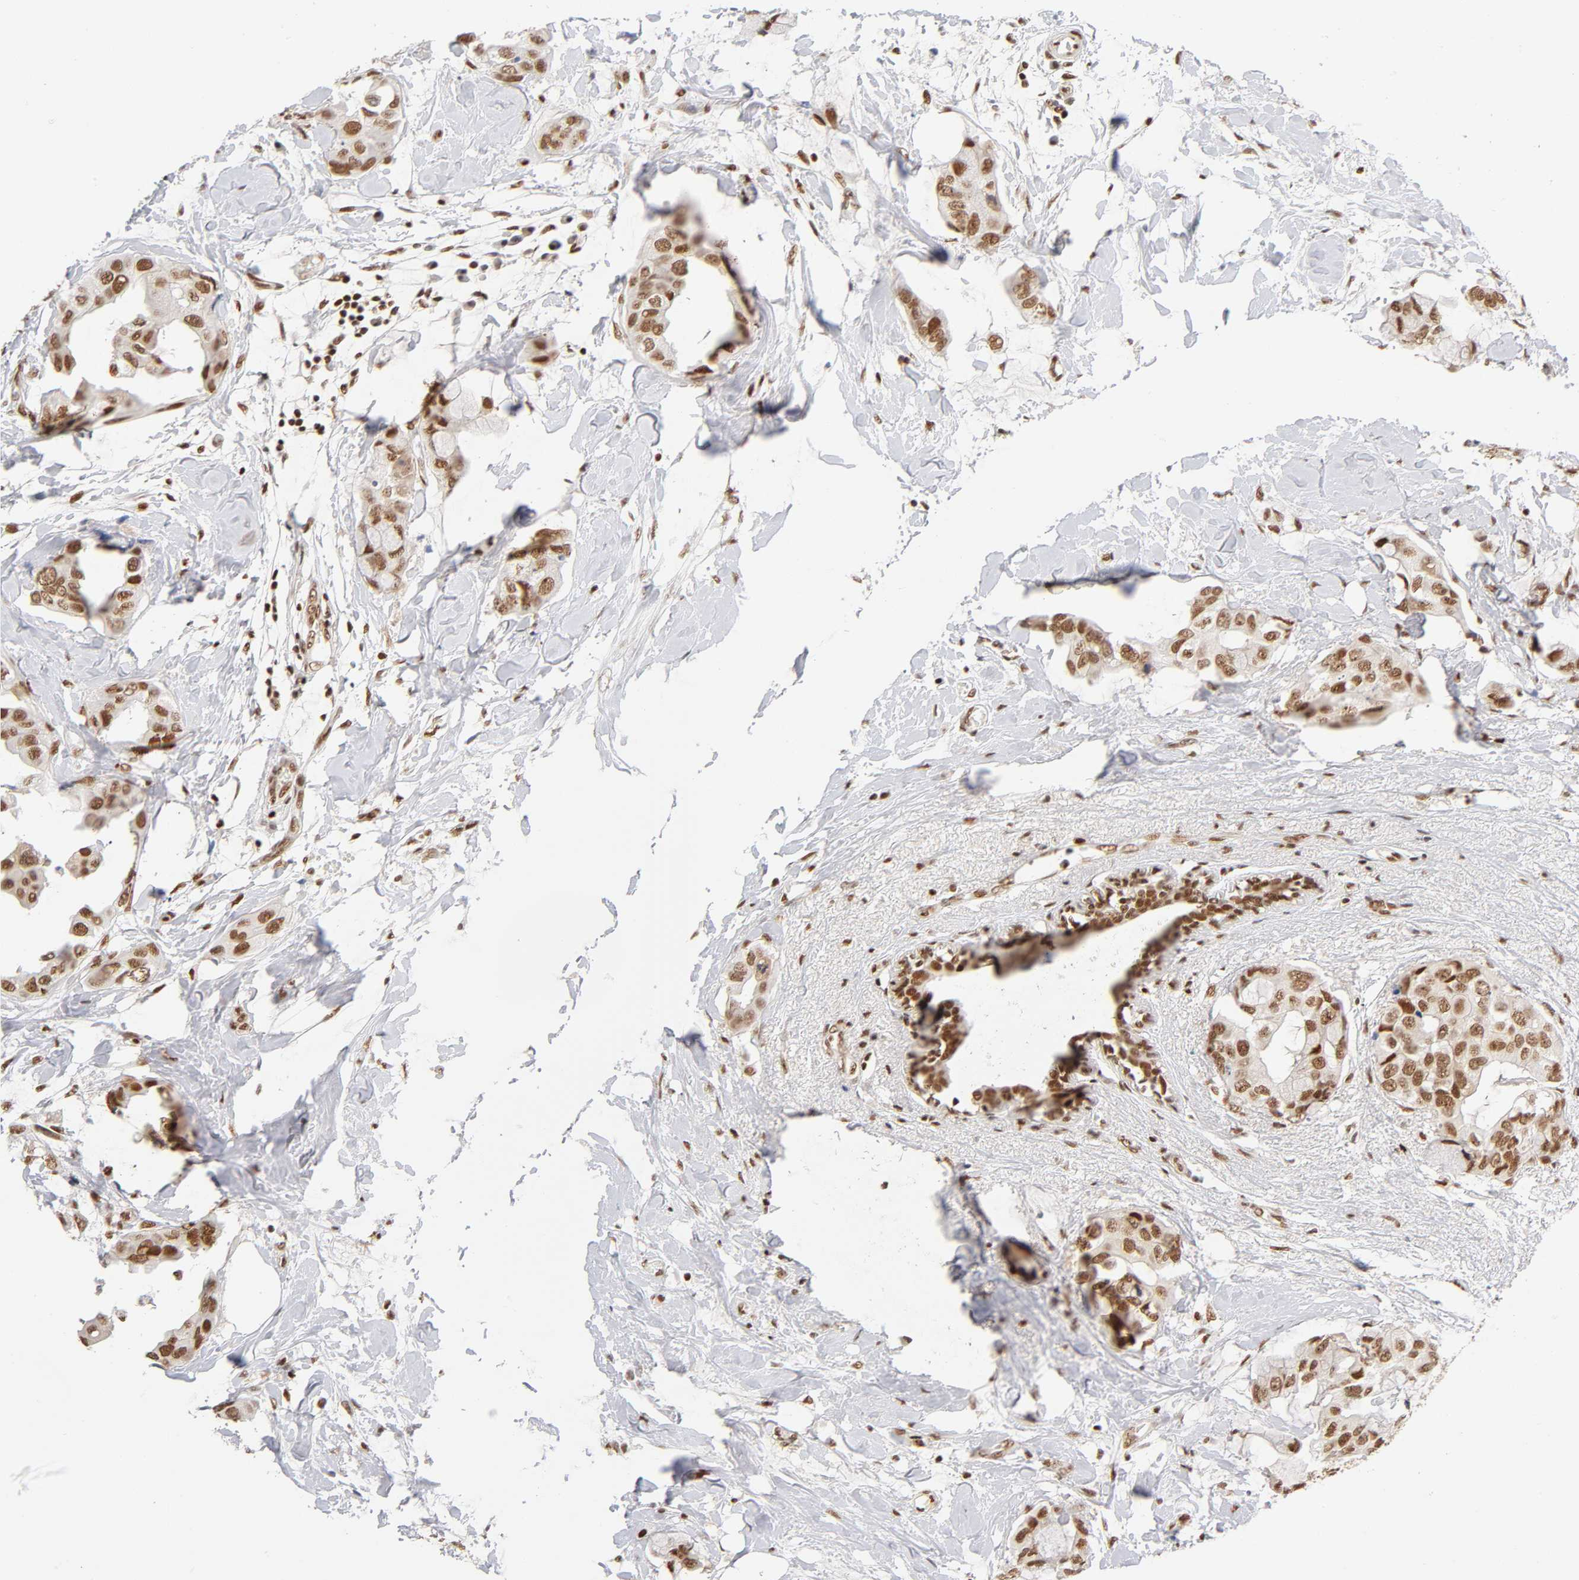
{"staining": {"intensity": "strong", "quantity": ">75%", "location": "nuclear"}, "tissue": "breast cancer", "cell_type": "Tumor cells", "image_type": "cancer", "snomed": [{"axis": "morphology", "description": "Duct carcinoma"}, {"axis": "topography", "description": "Breast"}], "caption": "About >75% of tumor cells in human breast invasive ductal carcinoma display strong nuclear protein staining as visualized by brown immunohistochemical staining.", "gene": "ILKAP", "patient": {"sex": "female", "age": 40}}